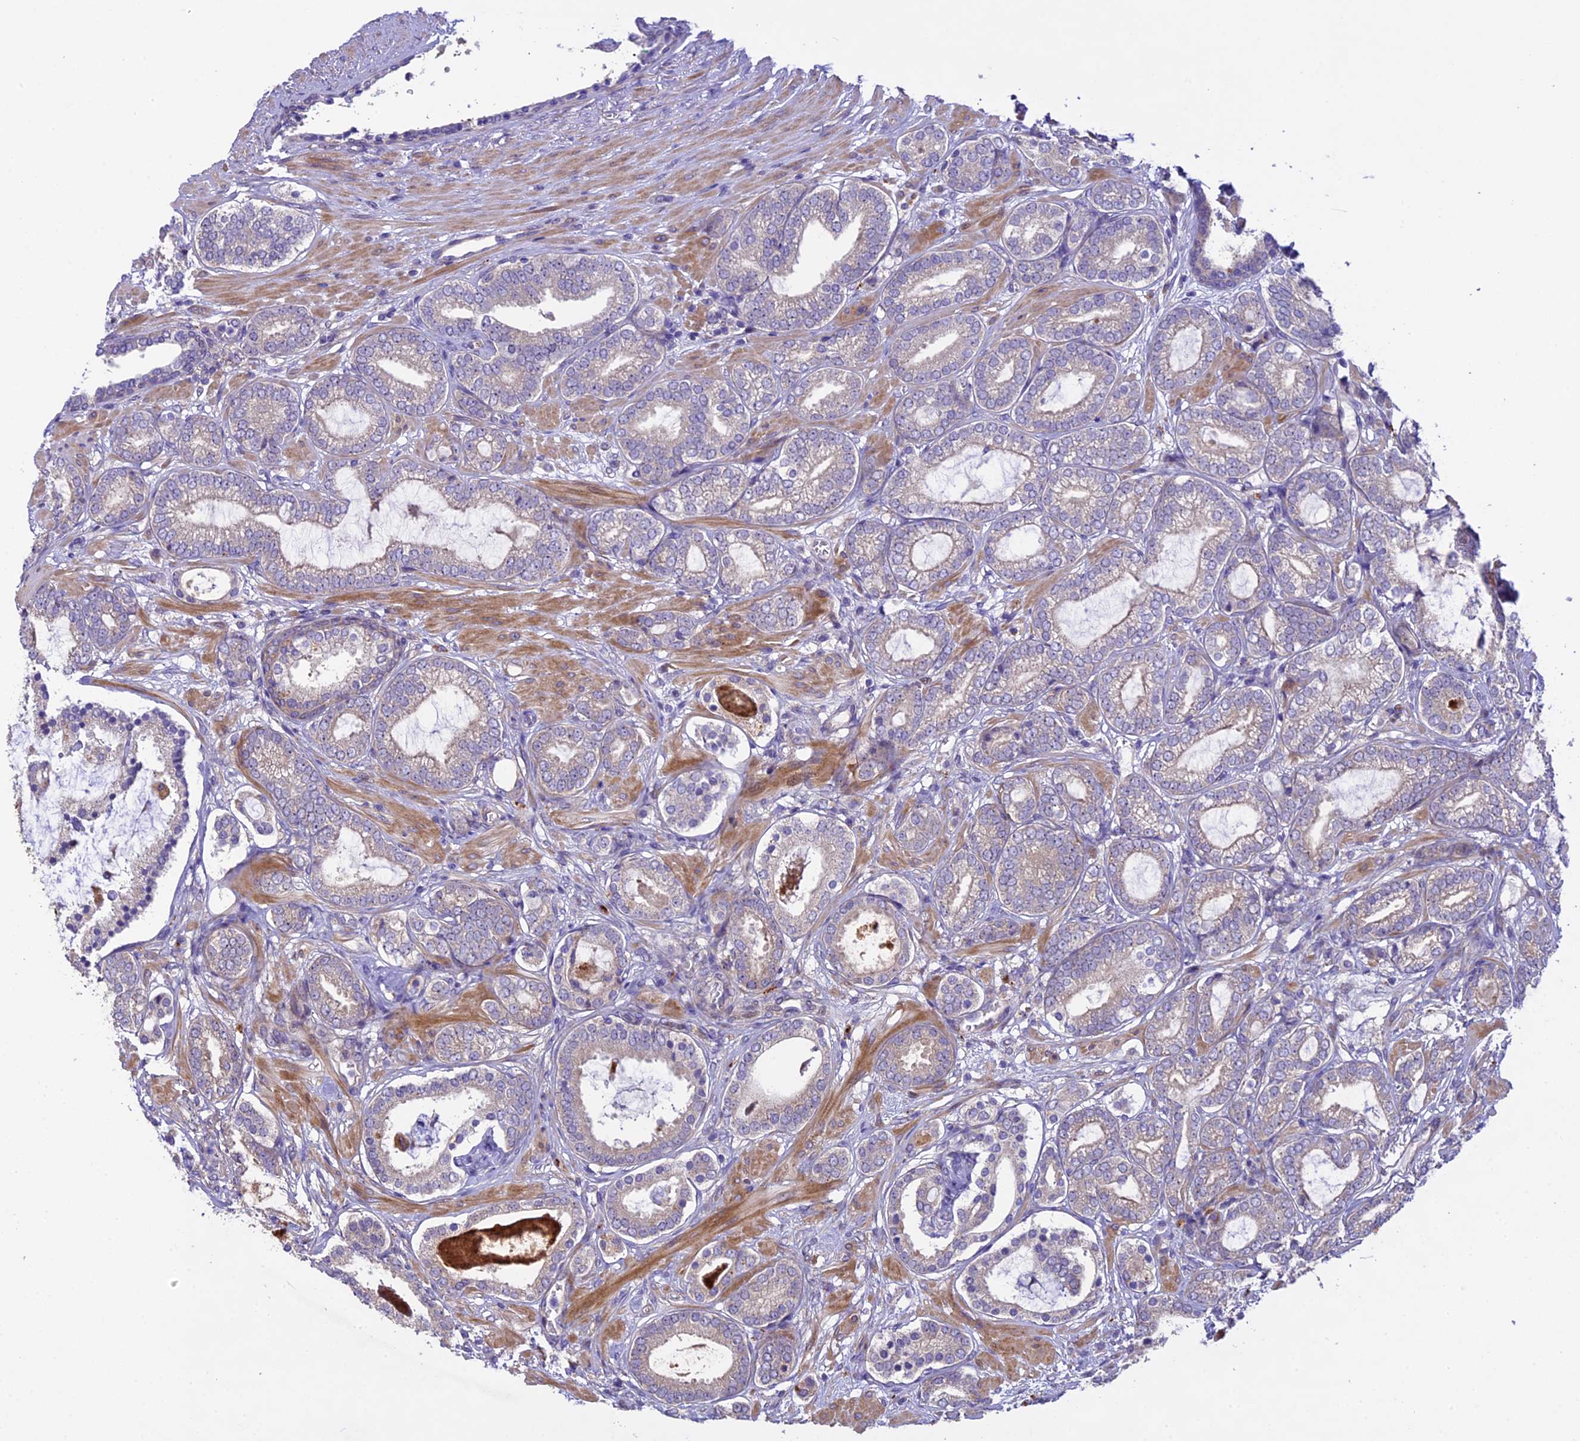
{"staining": {"intensity": "weak", "quantity": "<25%", "location": "cytoplasmic/membranous"}, "tissue": "prostate cancer", "cell_type": "Tumor cells", "image_type": "cancer", "snomed": [{"axis": "morphology", "description": "Adenocarcinoma, High grade"}, {"axis": "topography", "description": "Prostate"}], "caption": "Immunohistochemistry (IHC) photomicrograph of neoplastic tissue: human prostate adenocarcinoma (high-grade) stained with DAB (3,3'-diaminobenzidine) reveals no significant protein staining in tumor cells.", "gene": "SPIRE1", "patient": {"sex": "male", "age": 60}}